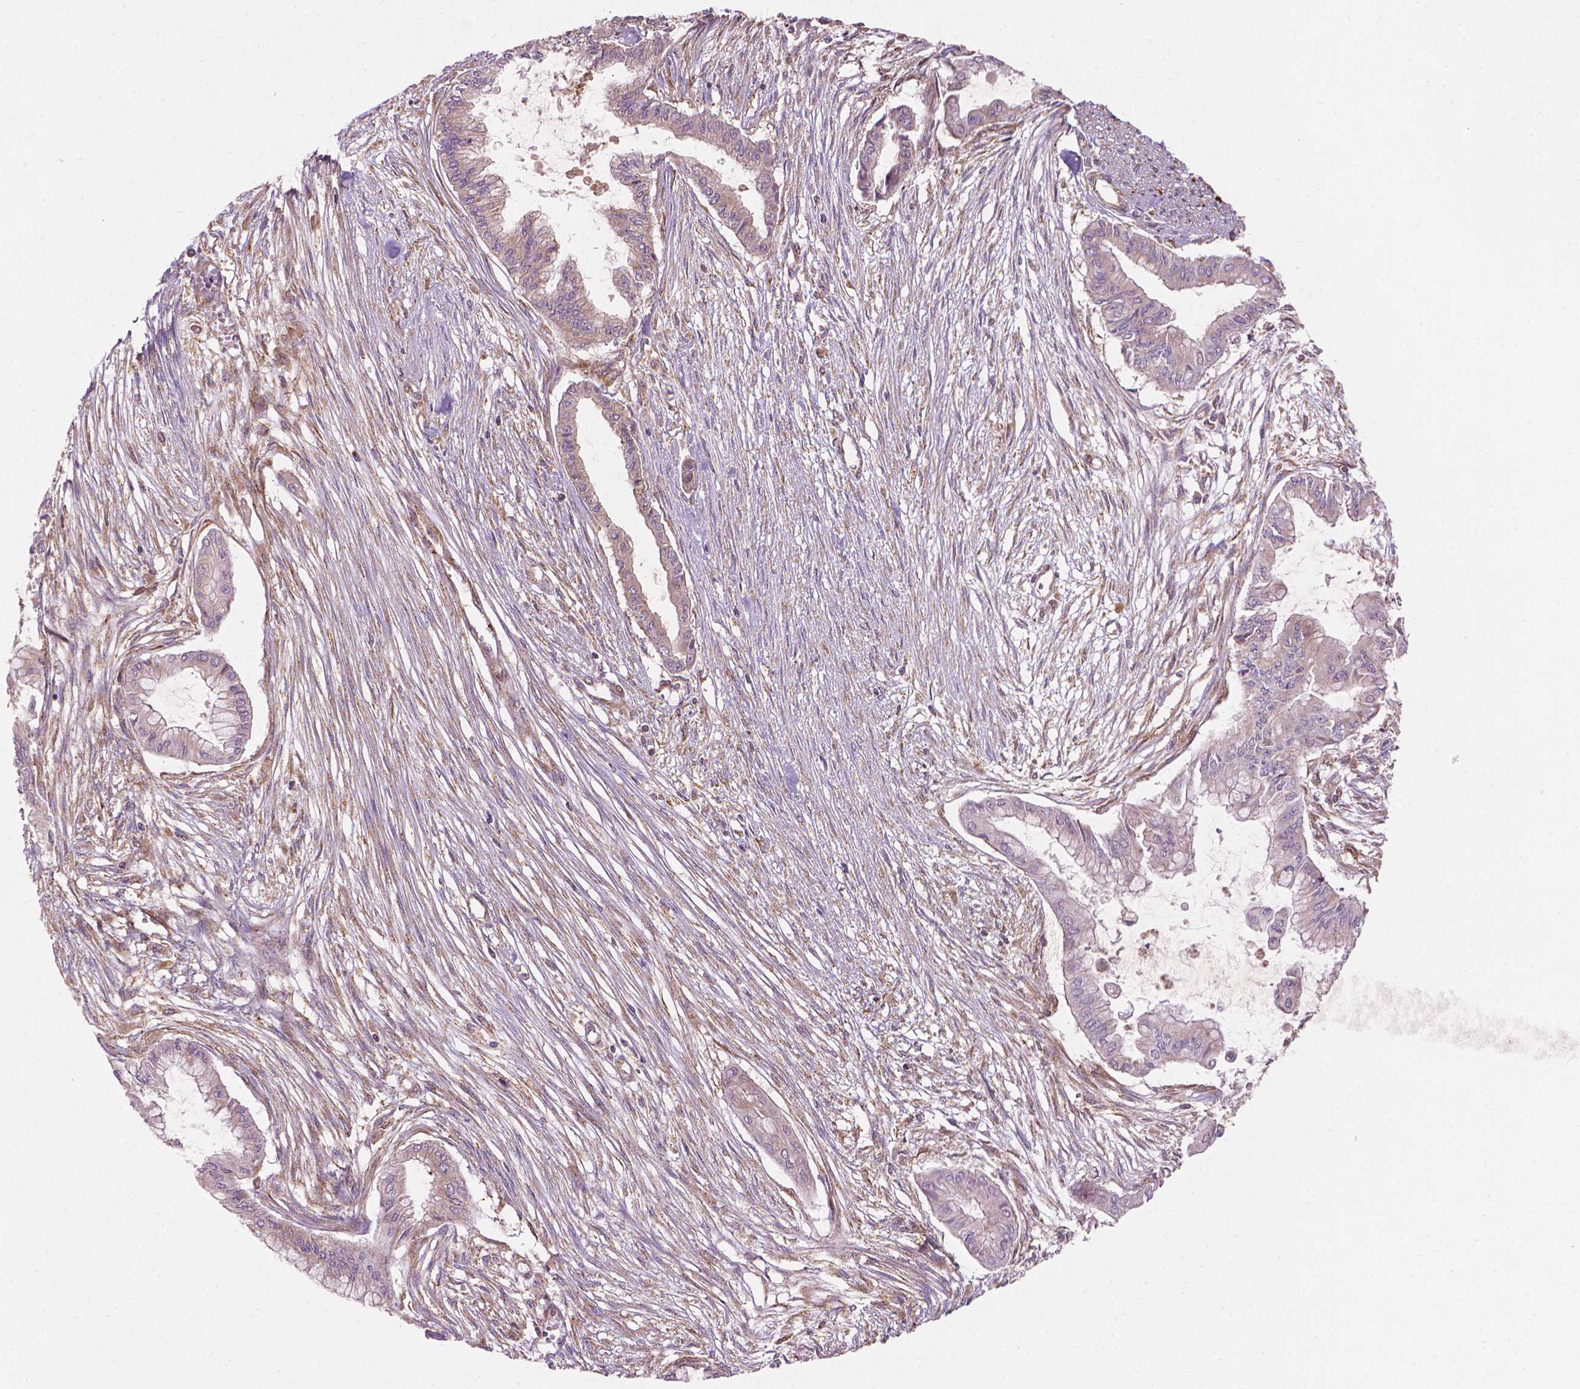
{"staining": {"intensity": "negative", "quantity": "none", "location": "none"}, "tissue": "pancreatic cancer", "cell_type": "Tumor cells", "image_type": "cancer", "snomed": [{"axis": "morphology", "description": "Adenocarcinoma, NOS"}, {"axis": "topography", "description": "Pancreas"}], "caption": "DAB (3,3'-diaminobenzidine) immunohistochemical staining of pancreatic cancer displays no significant positivity in tumor cells.", "gene": "VARS2", "patient": {"sex": "female", "age": 68}}